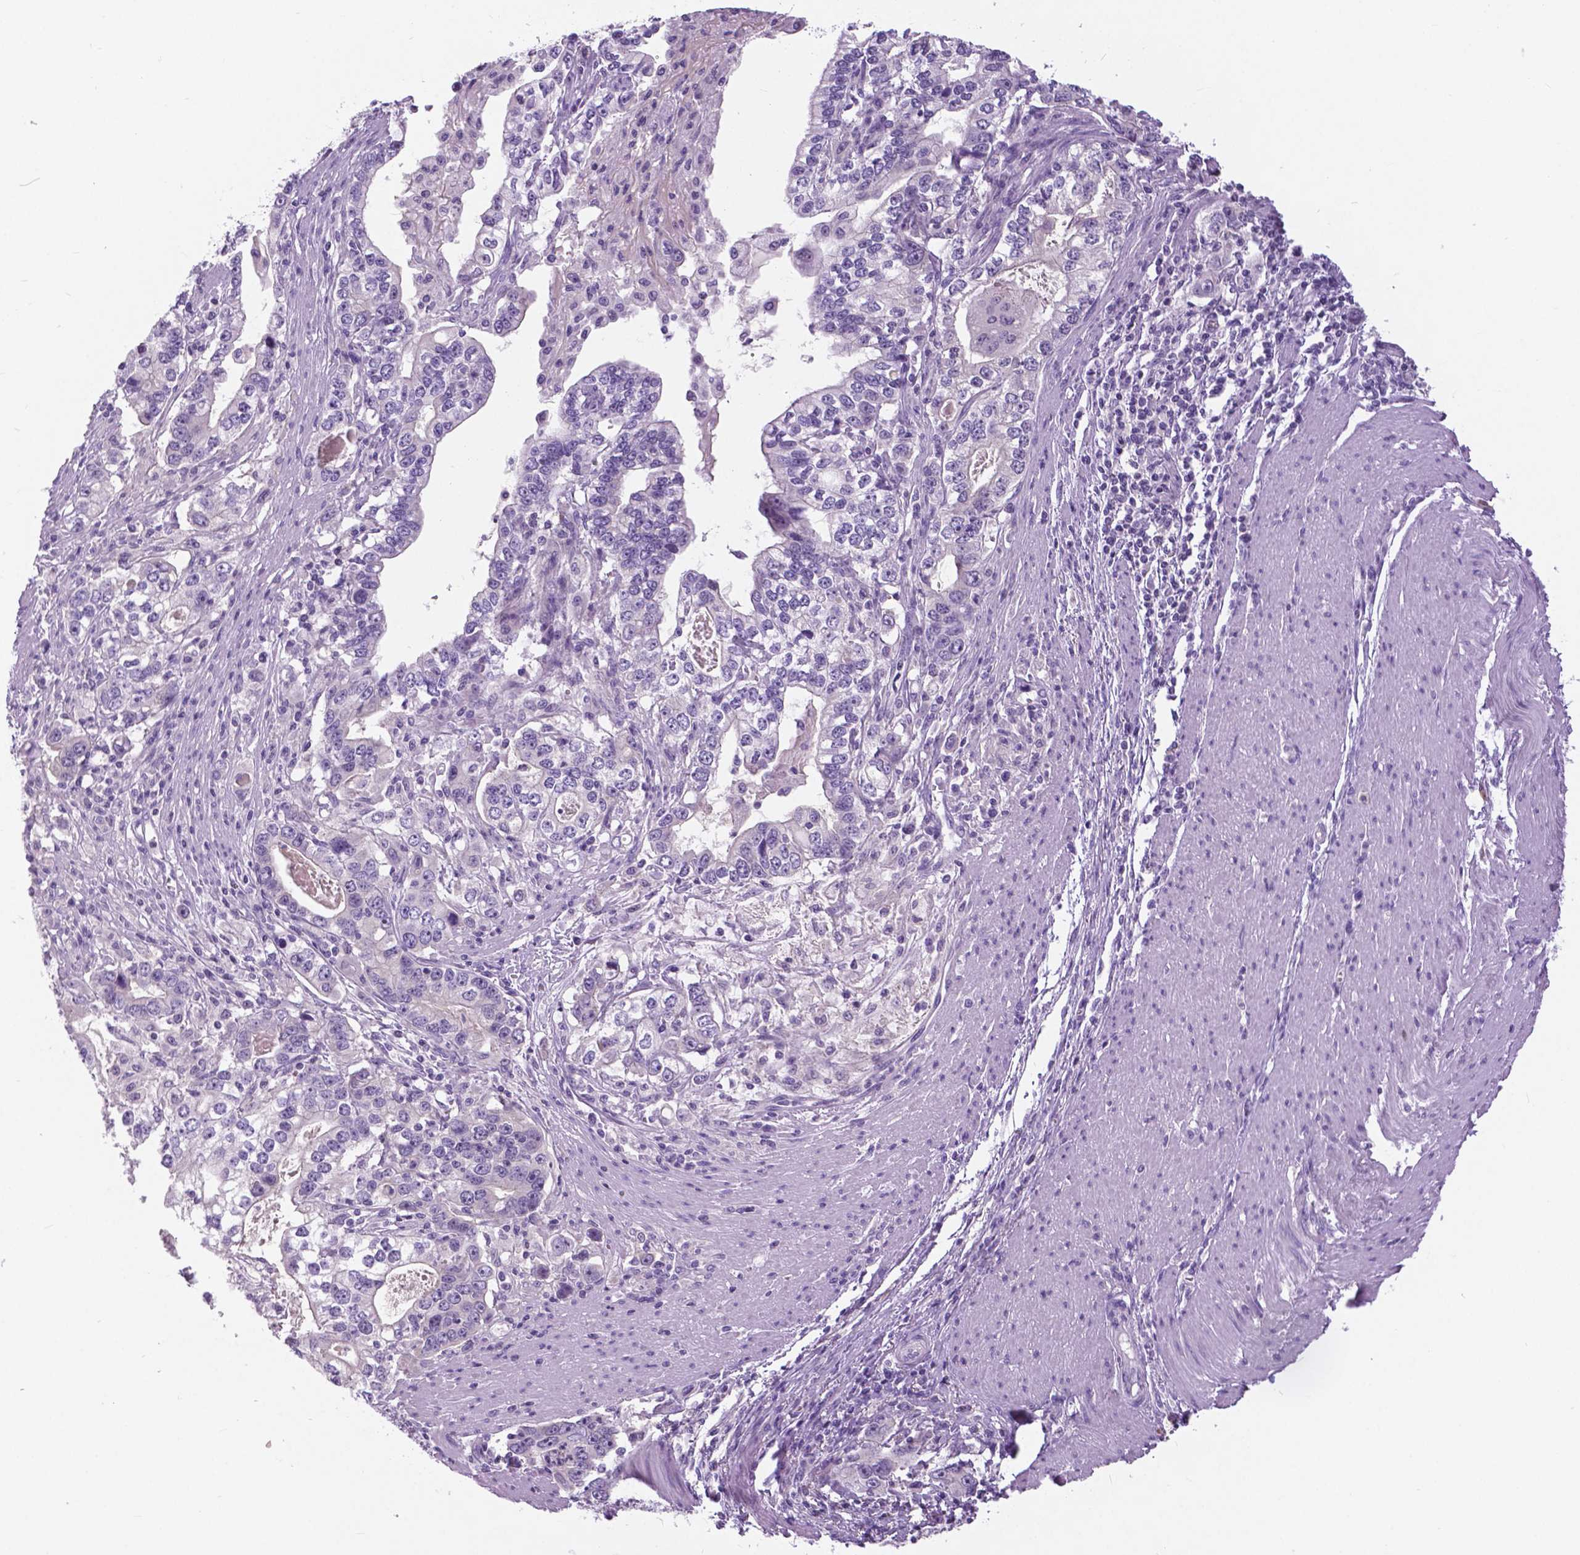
{"staining": {"intensity": "negative", "quantity": "none", "location": "none"}, "tissue": "stomach cancer", "cell_type": "Tumor cells", "image_type": "cancer", "snomed": [{"axis": "morphology", "description": "Adenocarcinoma, NOS"}, {"axis": "topography", "description": "Stomach, lower"}], "caption": "High power microscopy histopathology image of an immunohistochemistry micrograph of stomach adenocarcinoma, revealing no significant positivity in tumor cells.", "gene": "TP53TG5", "patient": {"sex": "female", "age": 72}}